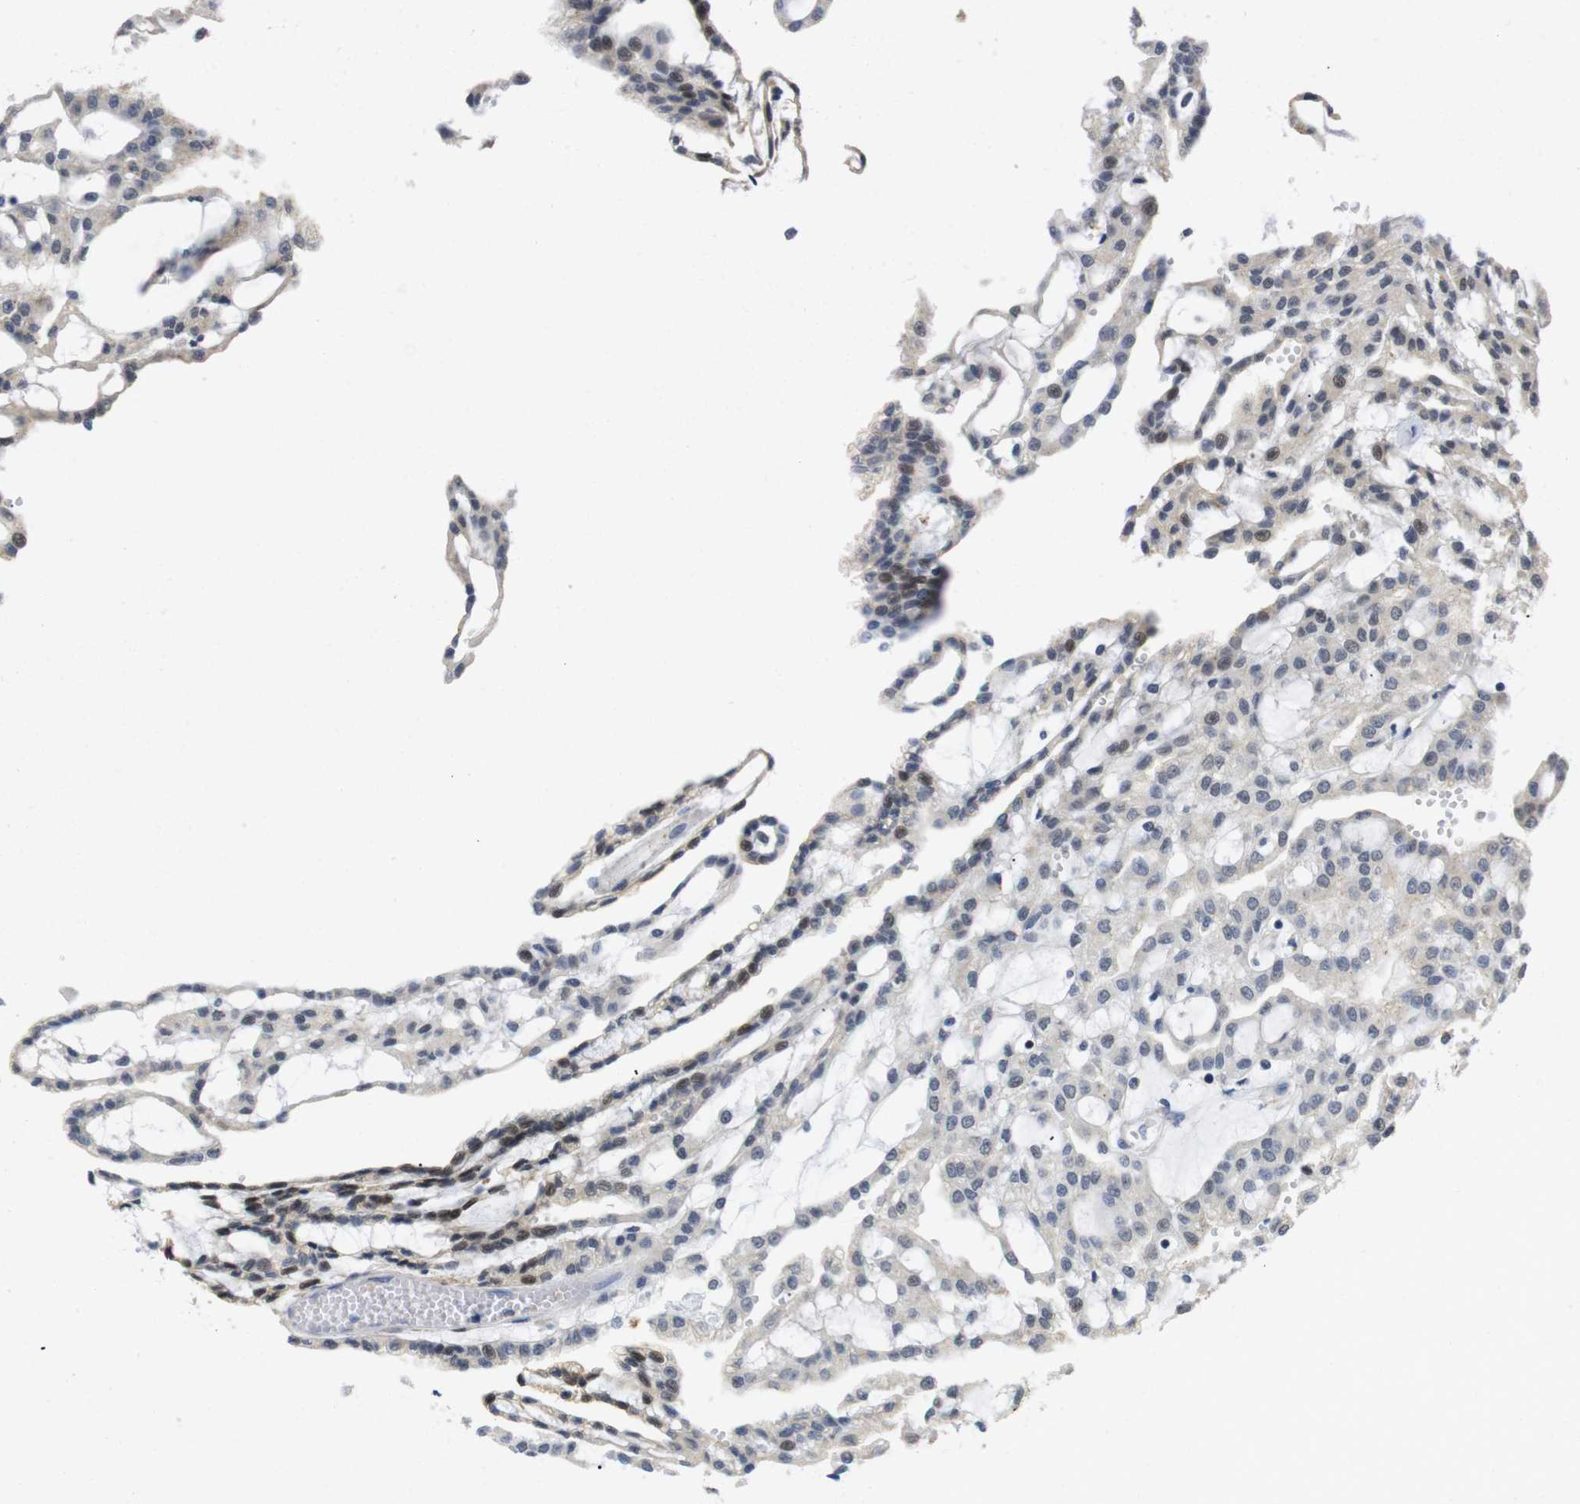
{"staining": {"intensity": "moderate", "quantity": "25%-75%", "location": "nuclear"}, "tissue": "renal cancer", "cell_type": "Tumor cells", "image_type": "cancer", "snomed": [{"axis": "morphology", "description": "Adenocarcinoma, NOS"}, {"axis": "topography", "description": "Kidney"}], "caption": "Renal cancer (adenocarcinoma) stained with IHC demonstrates moderate nuclear staining in about 25%-75% of tumor cells.", "gene": "FNTA", "patient": {"sex": "male", "age": 63}}